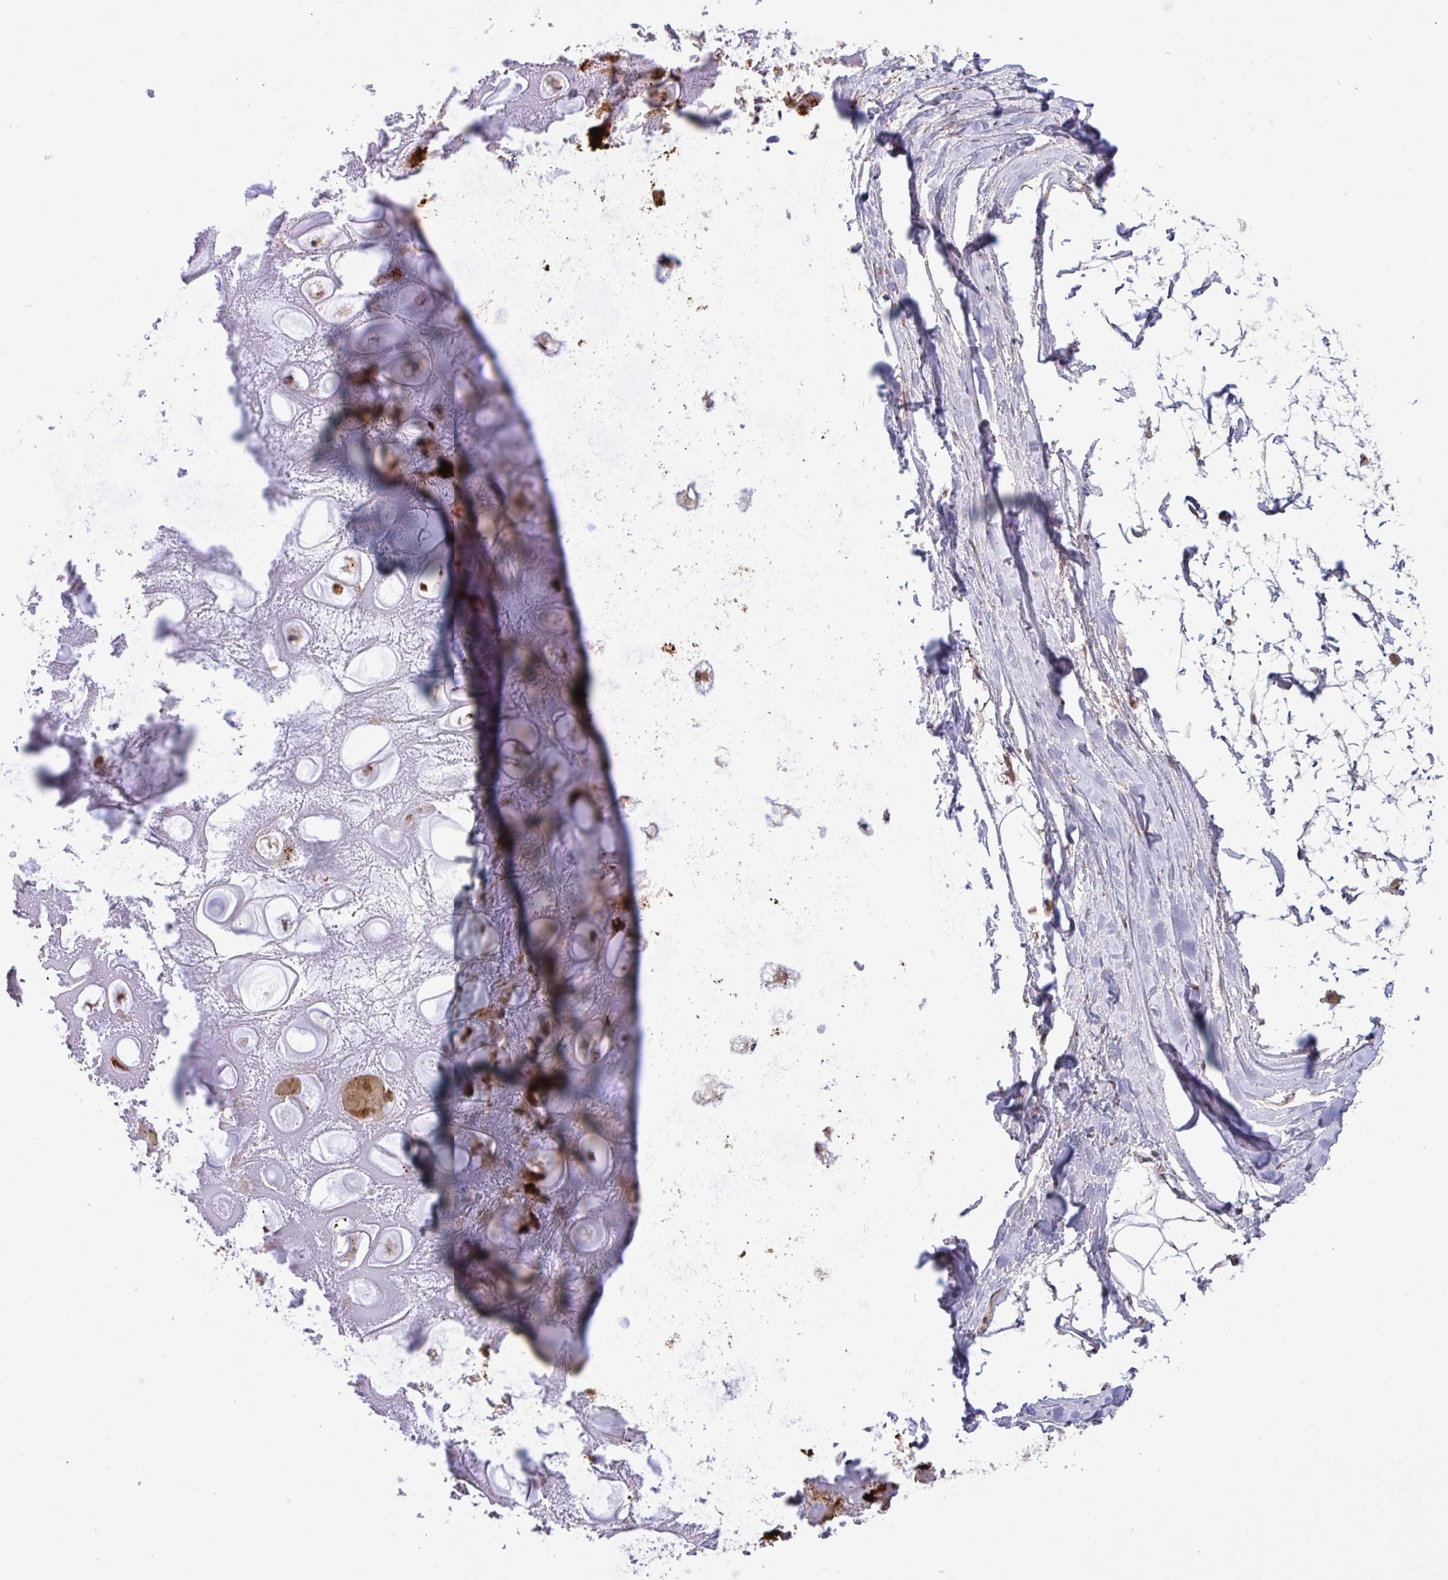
{"staining": {"intensity": "negative", "quantity": "none", "location": "none"}, "tissue": "adipose tissue", "cell_type": "Adipocytes", "image_type": "normal", "snomed": [{"axis": "morphology", "description": "Normal tissue, NOS"}, {"axis": "topography", "description": "Lymph node"}, {"axis": "topography", "description": "Cartilage tissue"}, {"axis": "topography", "description": "Nasopharynx"}], "caption": "The IHC micrograph has no significant positivity in adipocytes of adipose tissue. (IHC, brightfield microscopy, high magnification).", "gene": "INTS10", "patient": {"sex": "male", "age": 63}}